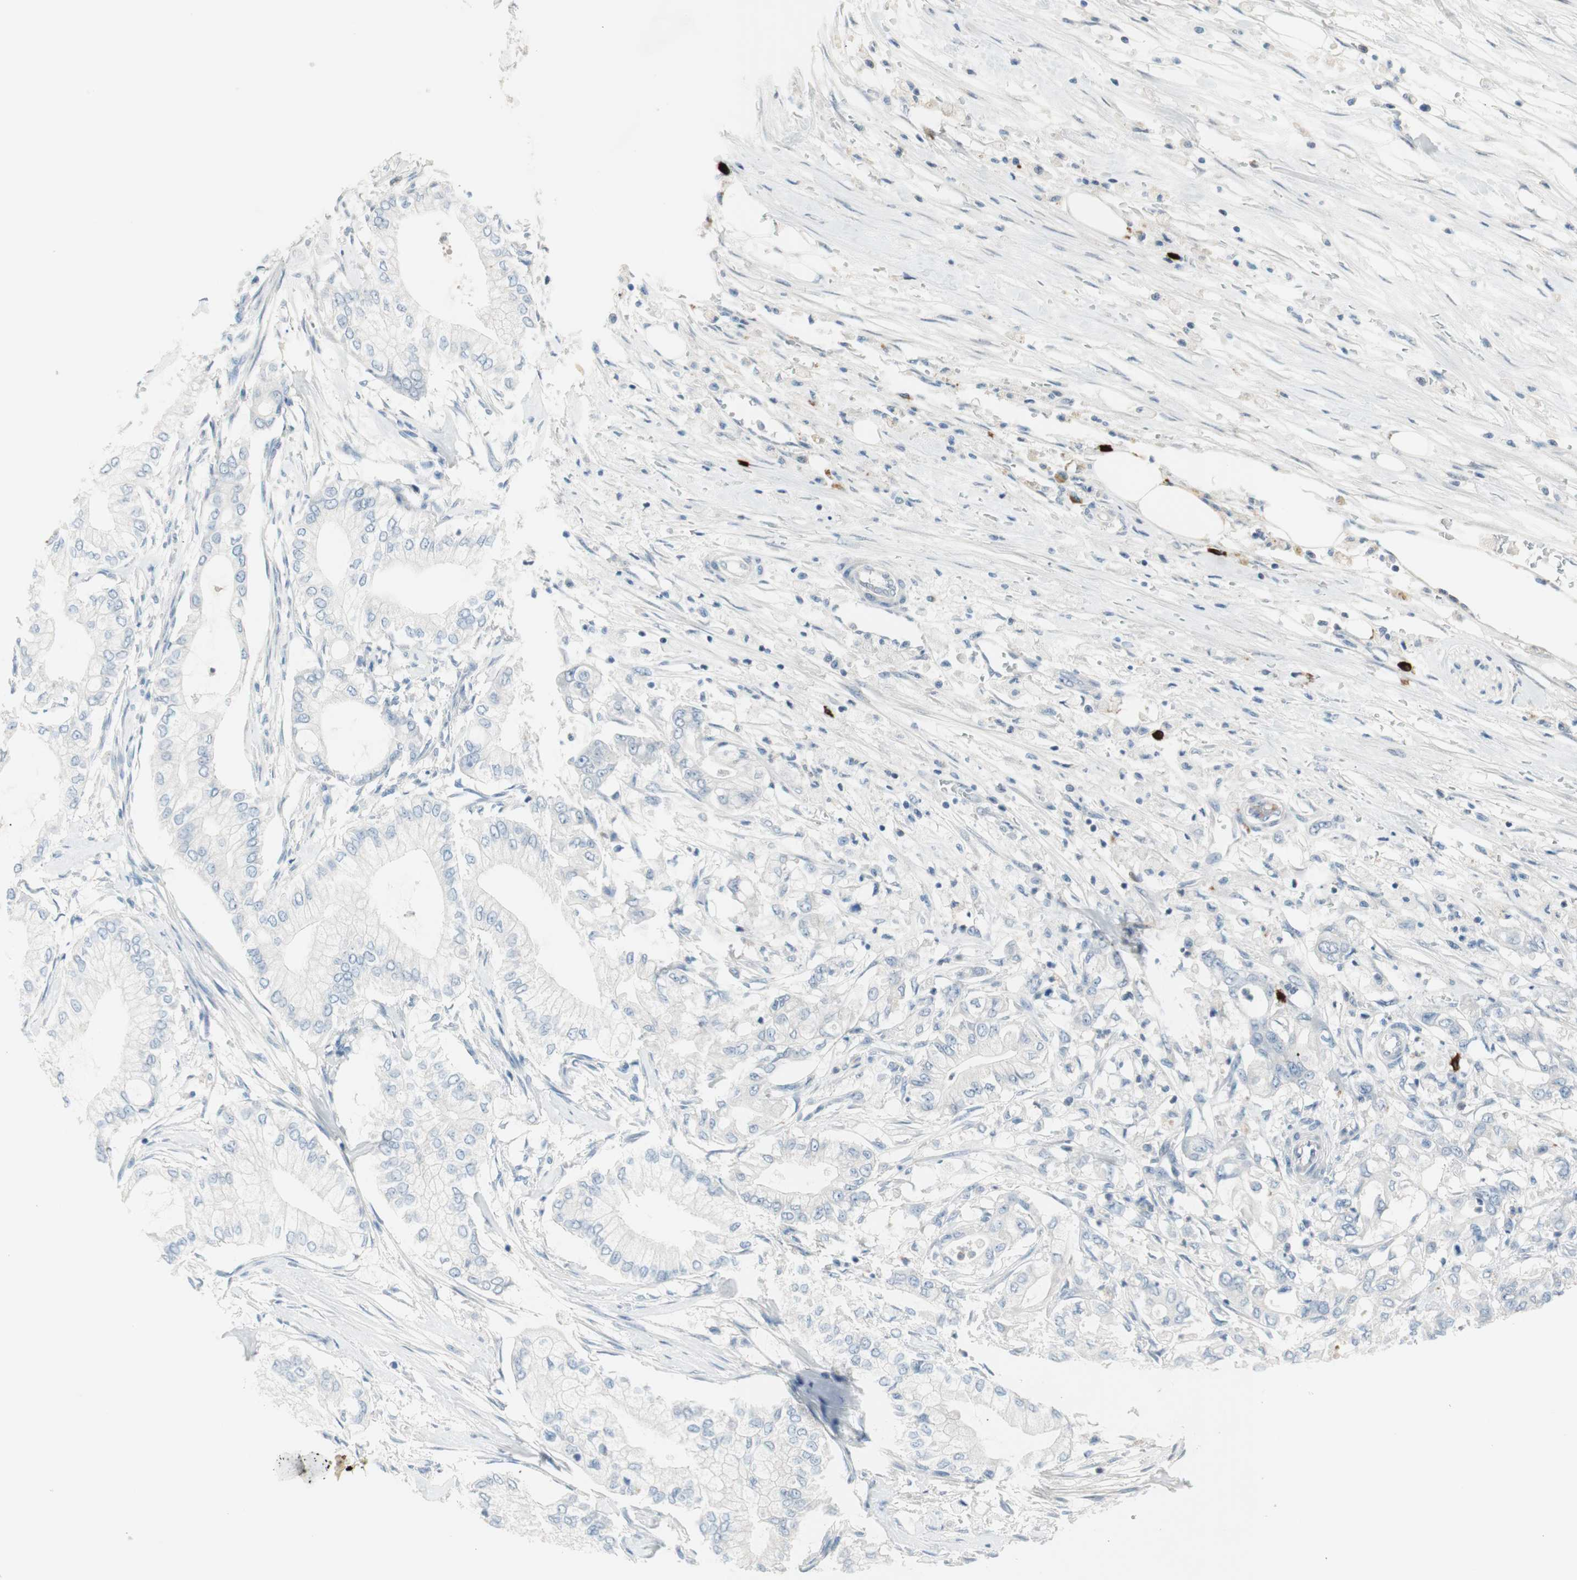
{"staining": {"intensity": "negative", "quantity": "none", "location": "none"}, "tissue": "pancreatic cancer", "cell_type": "Tumor cells", "image_type": "cancer", "snomed": [{"axis": "morphology", "description": "Adenocarcinoma, NOS"}, {"axis": "topography", "description": "Pancreas"}], "caption": "IHC of pancreatic cancer (adenocarcinoma) demonstrates no staining in tumor cells.", "gene": "PDZK1", "patient": {"sex": "male", "age": 70}}